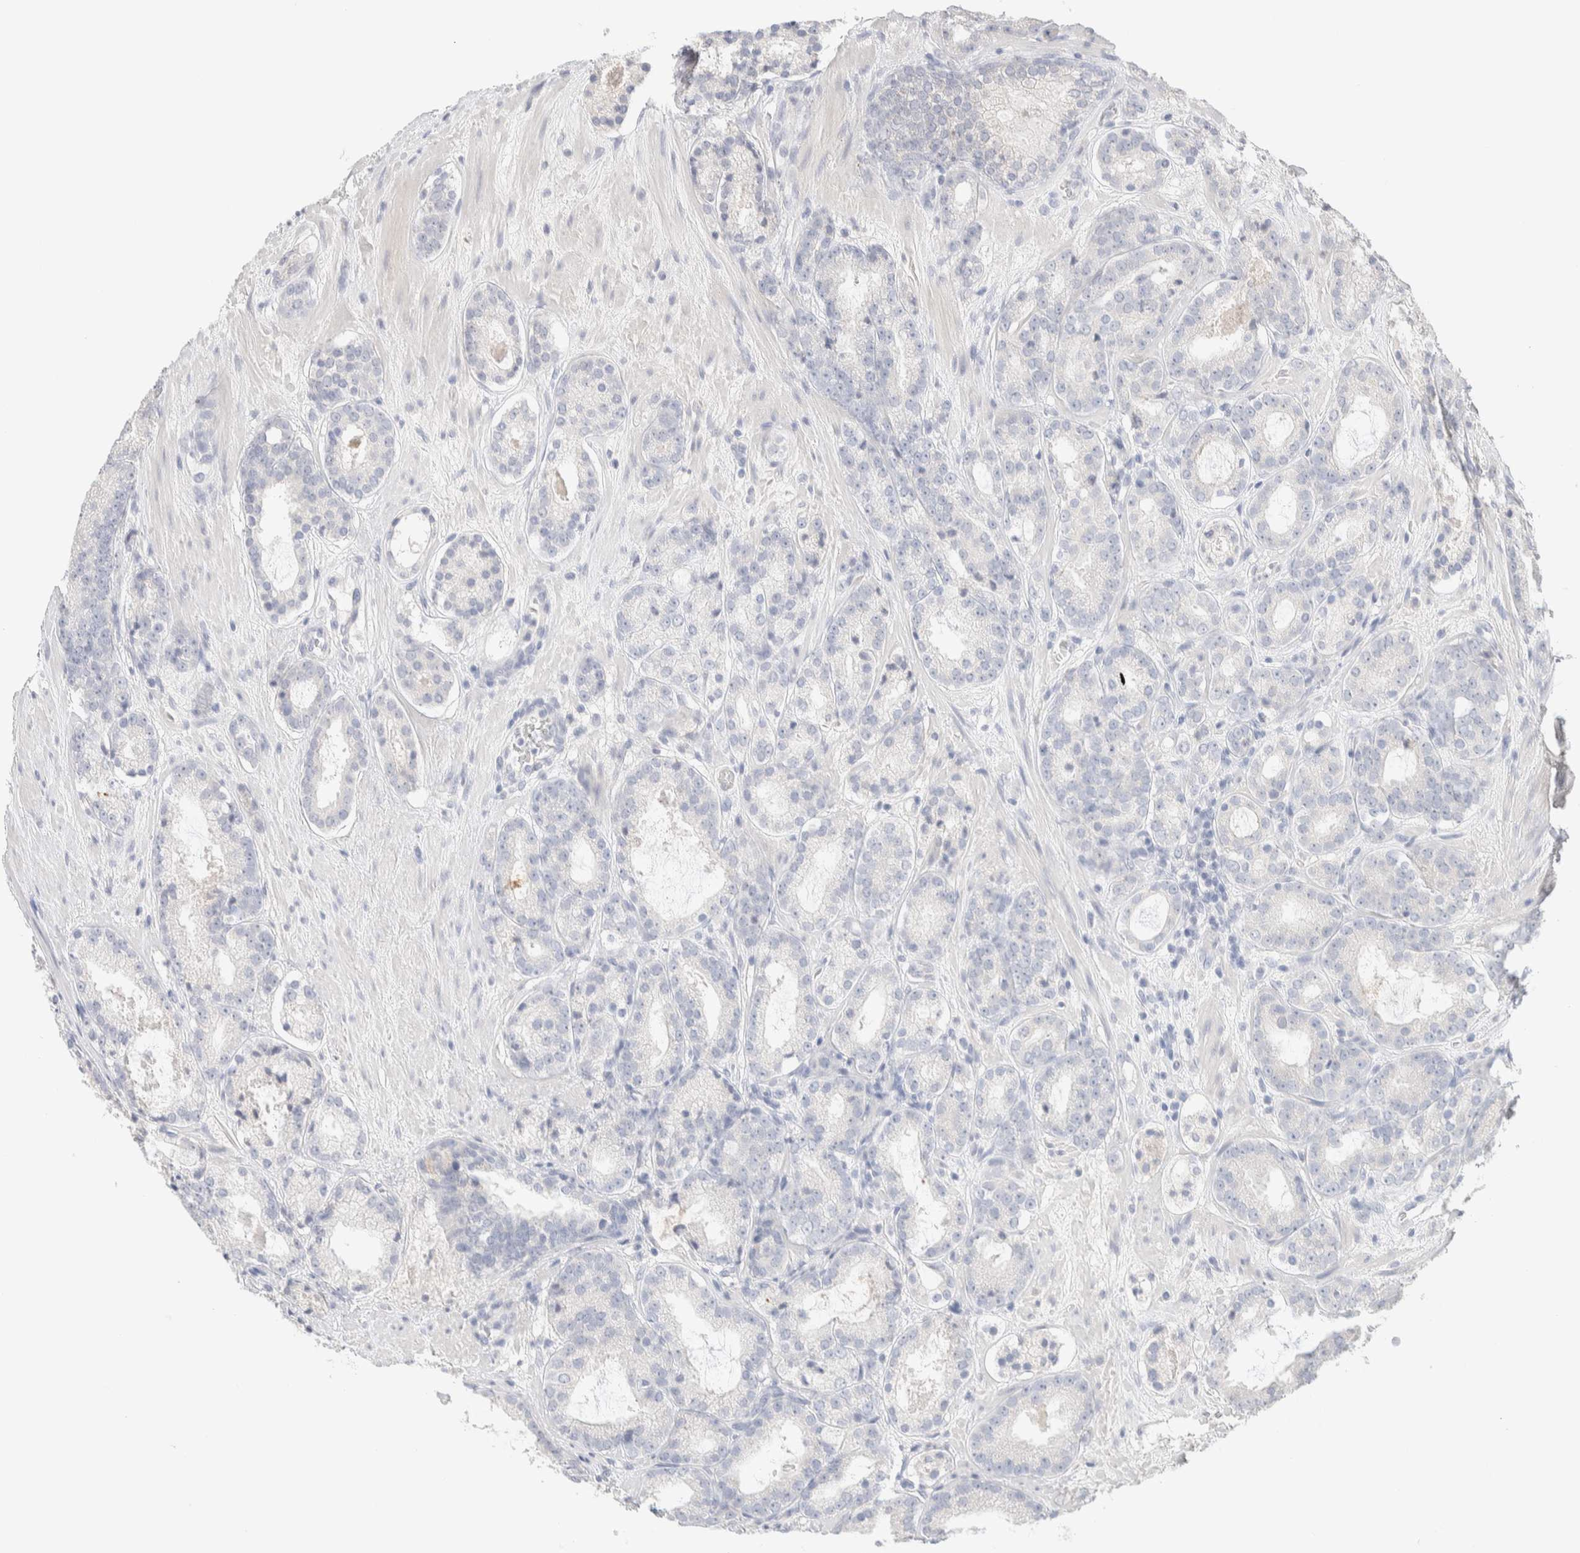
{"staining": {"intensity": "negative", "quantity": "none", "location": "none"}, "tissue": "prostate cancer", "cell_type": "Tumor cells", "image_type": "cancer", "snomed": [{"axis": "morphology", "description": "Adenocarcinoma, Low grade"}, {"axis": "topography", "description": "Prostate"}], "caption": "Immunohistochemical staining of human prostate low-grade adenocarcinoma demonstrates no significant expression in tumor cells.", "gene": "RIDA", "patient": {"sex": "male", "age": 69}}